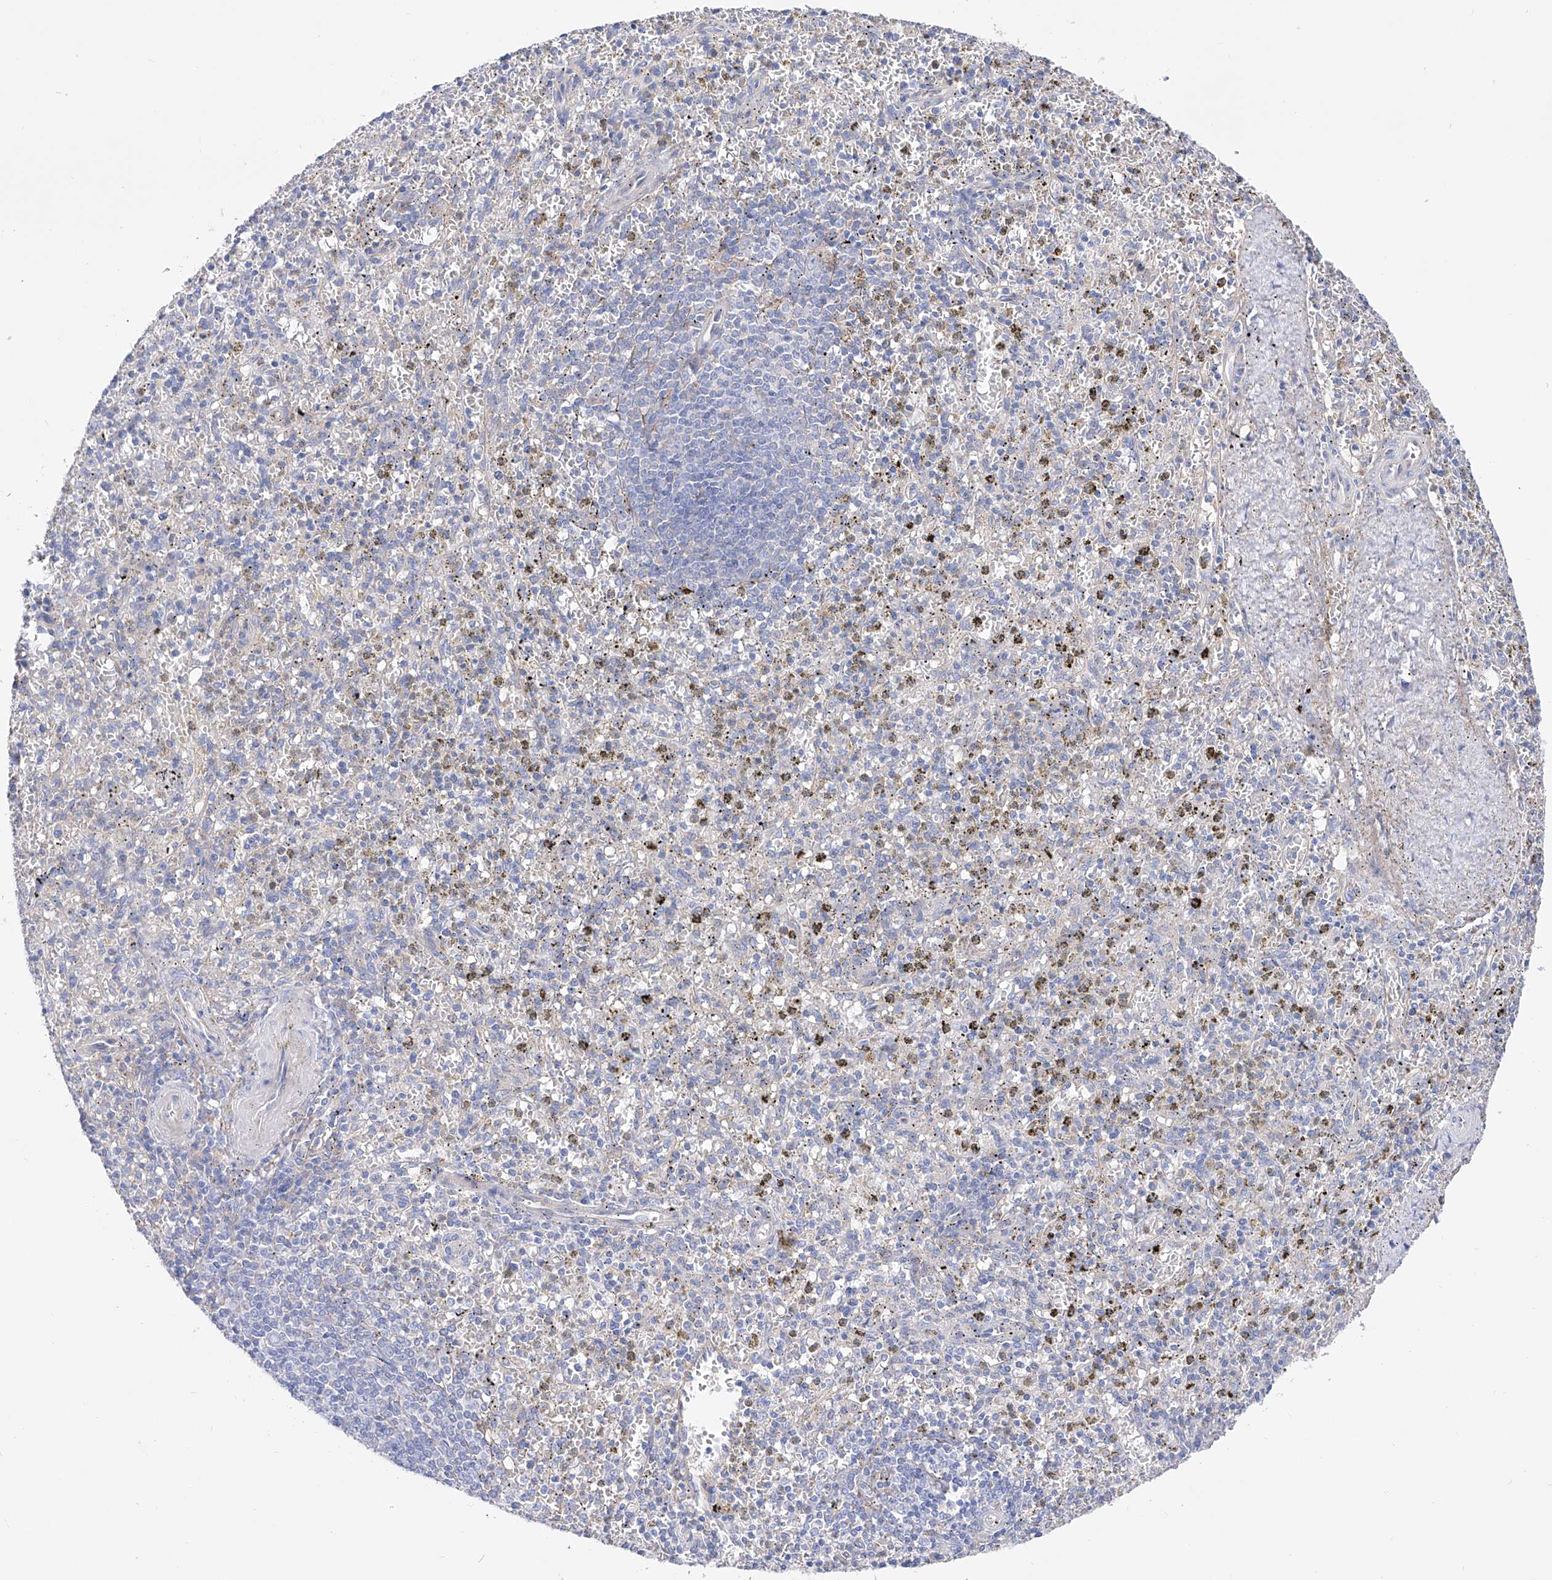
{"staining": {"intensity": "negative", "quantity": "none", "location": "none"}, "tissue": "spleen", "cell_type": "Cells in red pulp", "image_type": "normal", "snomed": [{"axis": "morphology", "description": "Normal tissue, NOS"}, {"axis": "topography", "description": "Spleen"}], "caption": "Immunohistochemical staining of benign human spleen shows no significant expression in cells in red pulp. (DAB immunohistochemistry, high magnification).", "gene": "ZNF653", "patient": {"sex": "male", "age": 72}}